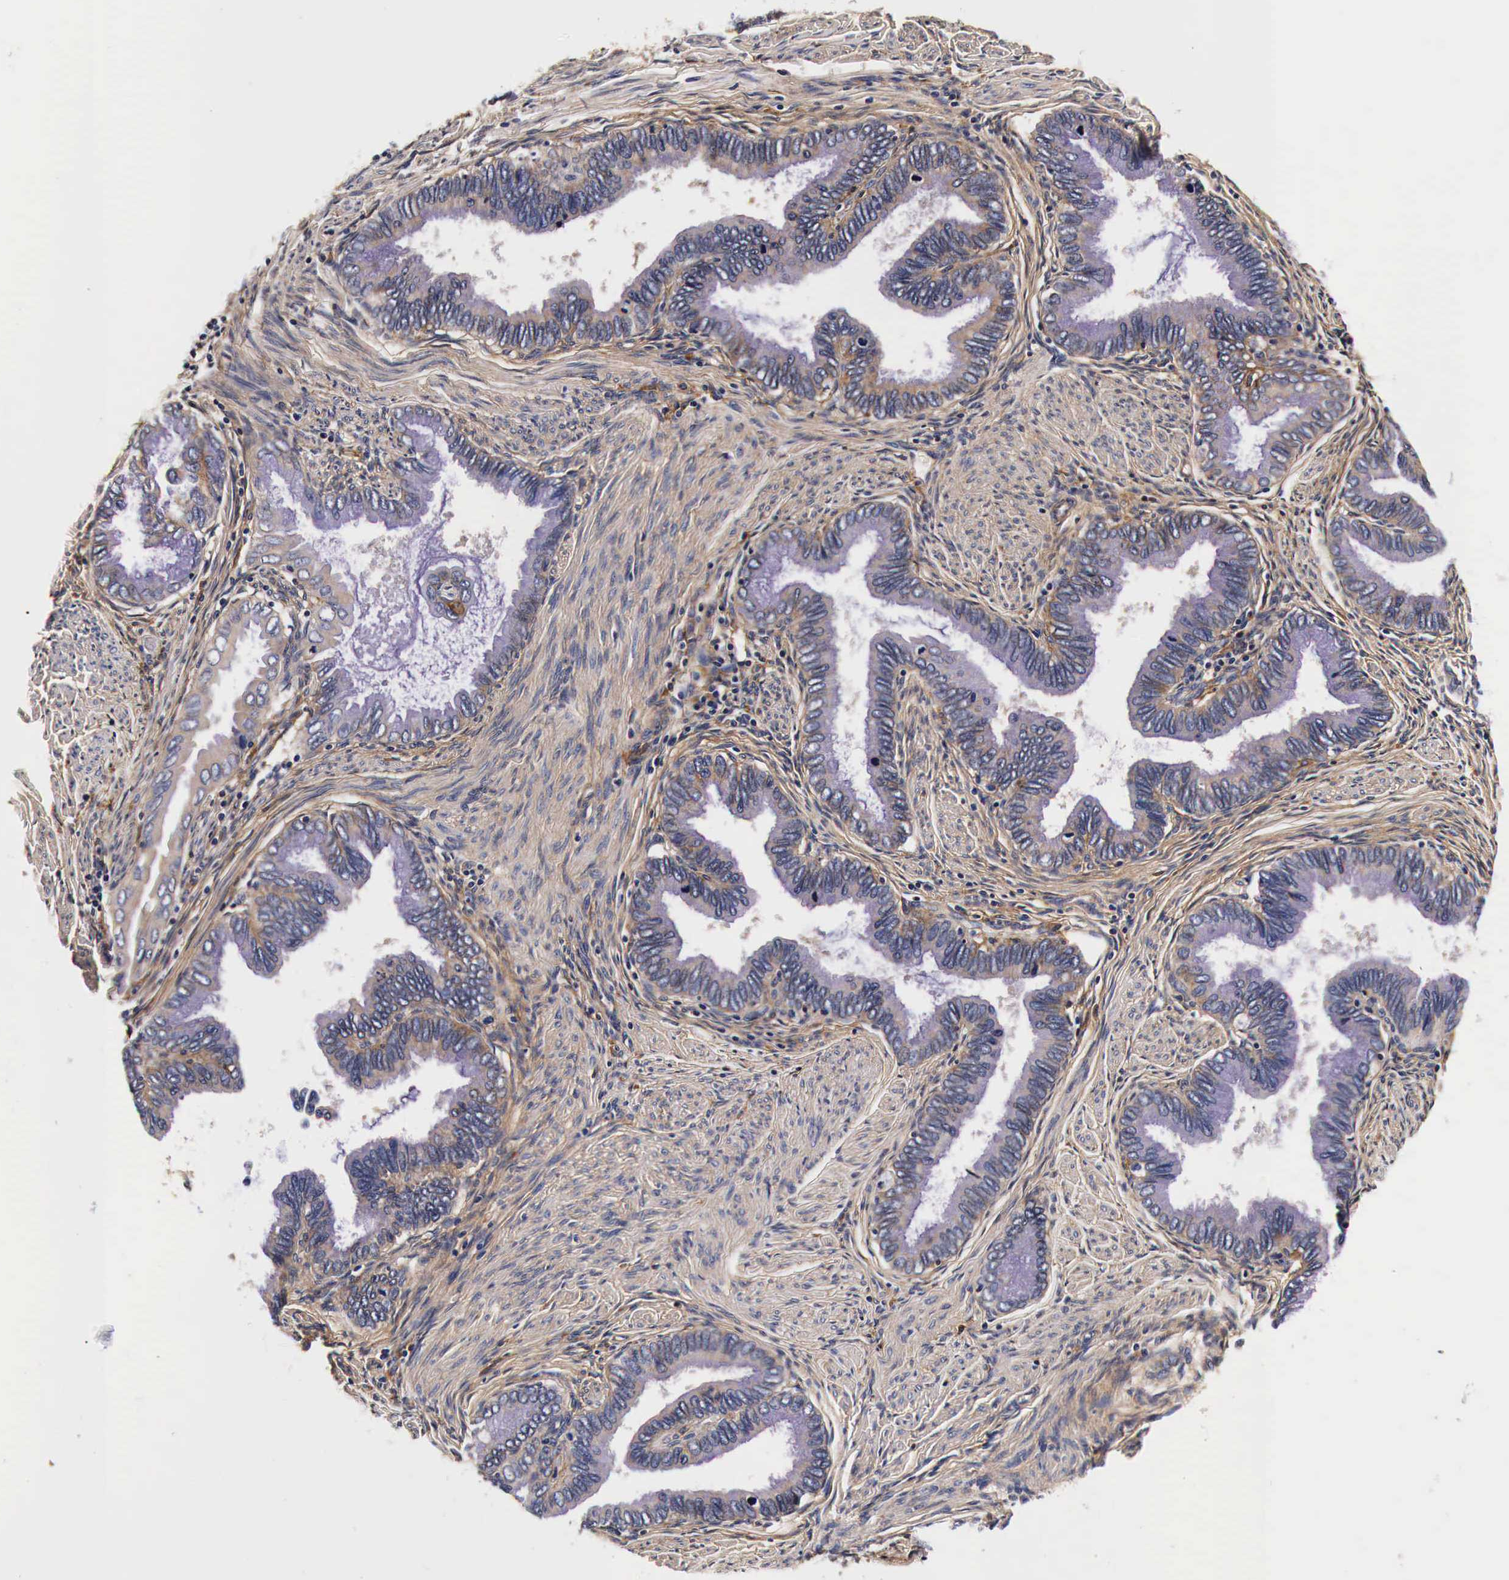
{"staining": {"intensity": "weak", "quantity": ">75%", "location": "cytoplasmic/membranous"}, "tissue": "cervical cancer", "cell_type": "Tumor cells", "image_type": "cancer", "snomed": [{"axis": "morphology", "description": "Adenocarcinoma, NOS"}, {"axis": "topography", "description": "Cervix"}], "caption": "Tumor cells exhibit low levels of weak cytoplasmic/membranous expression in approximately >75% of cells in human adenocarcinoma (cervical).", "gene": "RP2", "patient": {"sex": "female", "age": 49}}